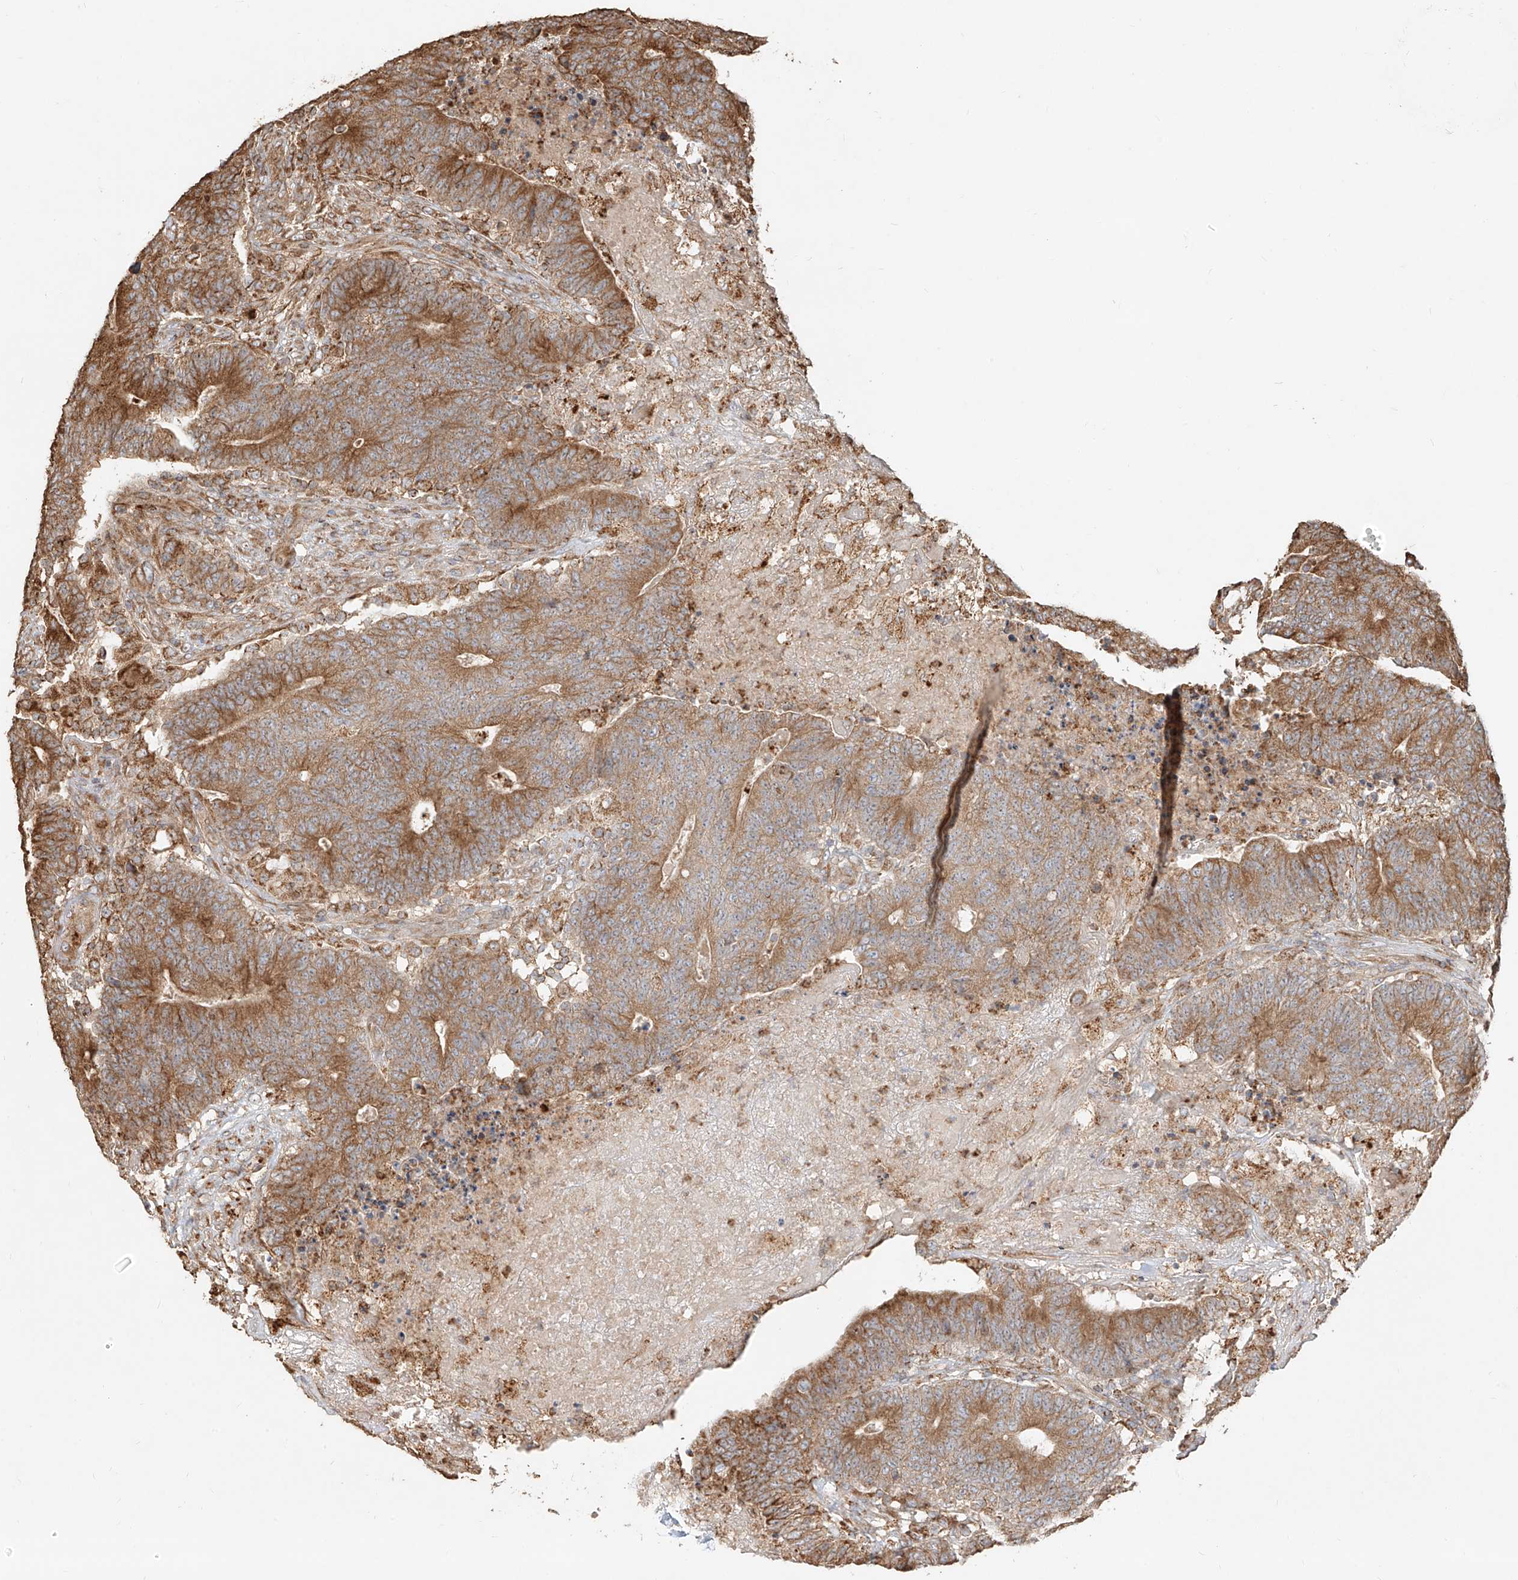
{"staining": {"intensity": "moderate", "quantity": ">75%", "location": "cytoplasmic/membranous"}, "tissue": "colorectal cancer", "cell_type": "Tumor cells", "image_type": "cancer", "snomed": [{"axis": "morphology", "description": "Normal tissue, NOS"}, {"axis": "morphology", "description": "Adenocarcinoma, NOS"}, {"axis": "topography", "description": "Colon"}], "caption": "A micrograph of colorectal cancer stained for a protein displays moderate cytoplasmic/membranous brown staining in tumor cells.", "gene": "EFNB1", "patient": {"sex": "female", "age": 75}}